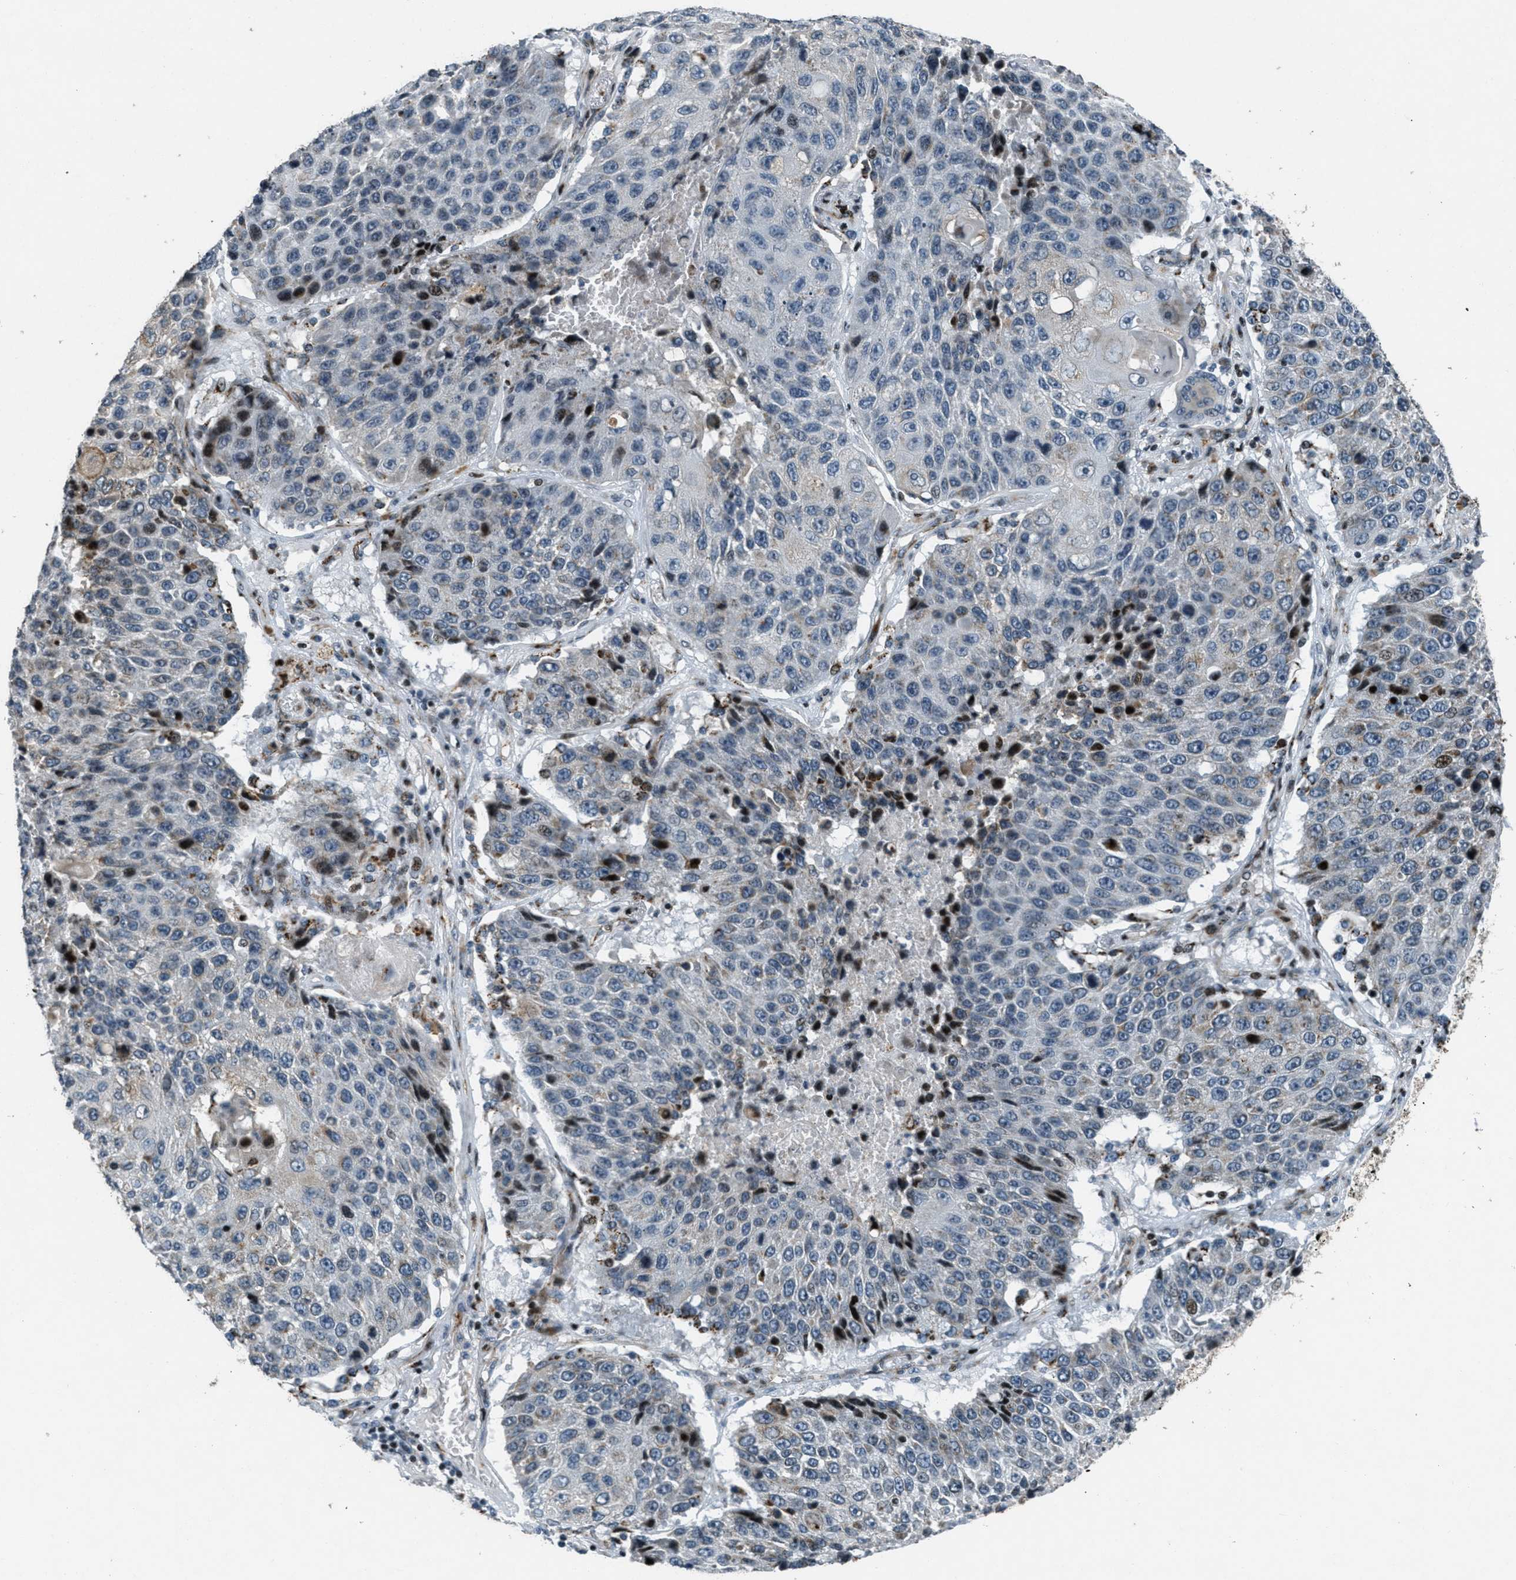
{"staining": {"intensity": "negative", "quantity": "none", "location": "none"}, "tissue": "lung cancer", "cell_type": "Tumor cells", "image_type": "cancer", "snomed": [{"axis": "morphology", "description": "Squamous cell carcinoma, NOS"}, {"axis": "topography", "description": "Lung"}], "caption": "Immunohistochemical staining of human lung cancer (squamous cell carcinoma) exhibits no significant staining in tumor cells.", "gene": "GPC6", "patient": {"sex": "male", "age": 61}}